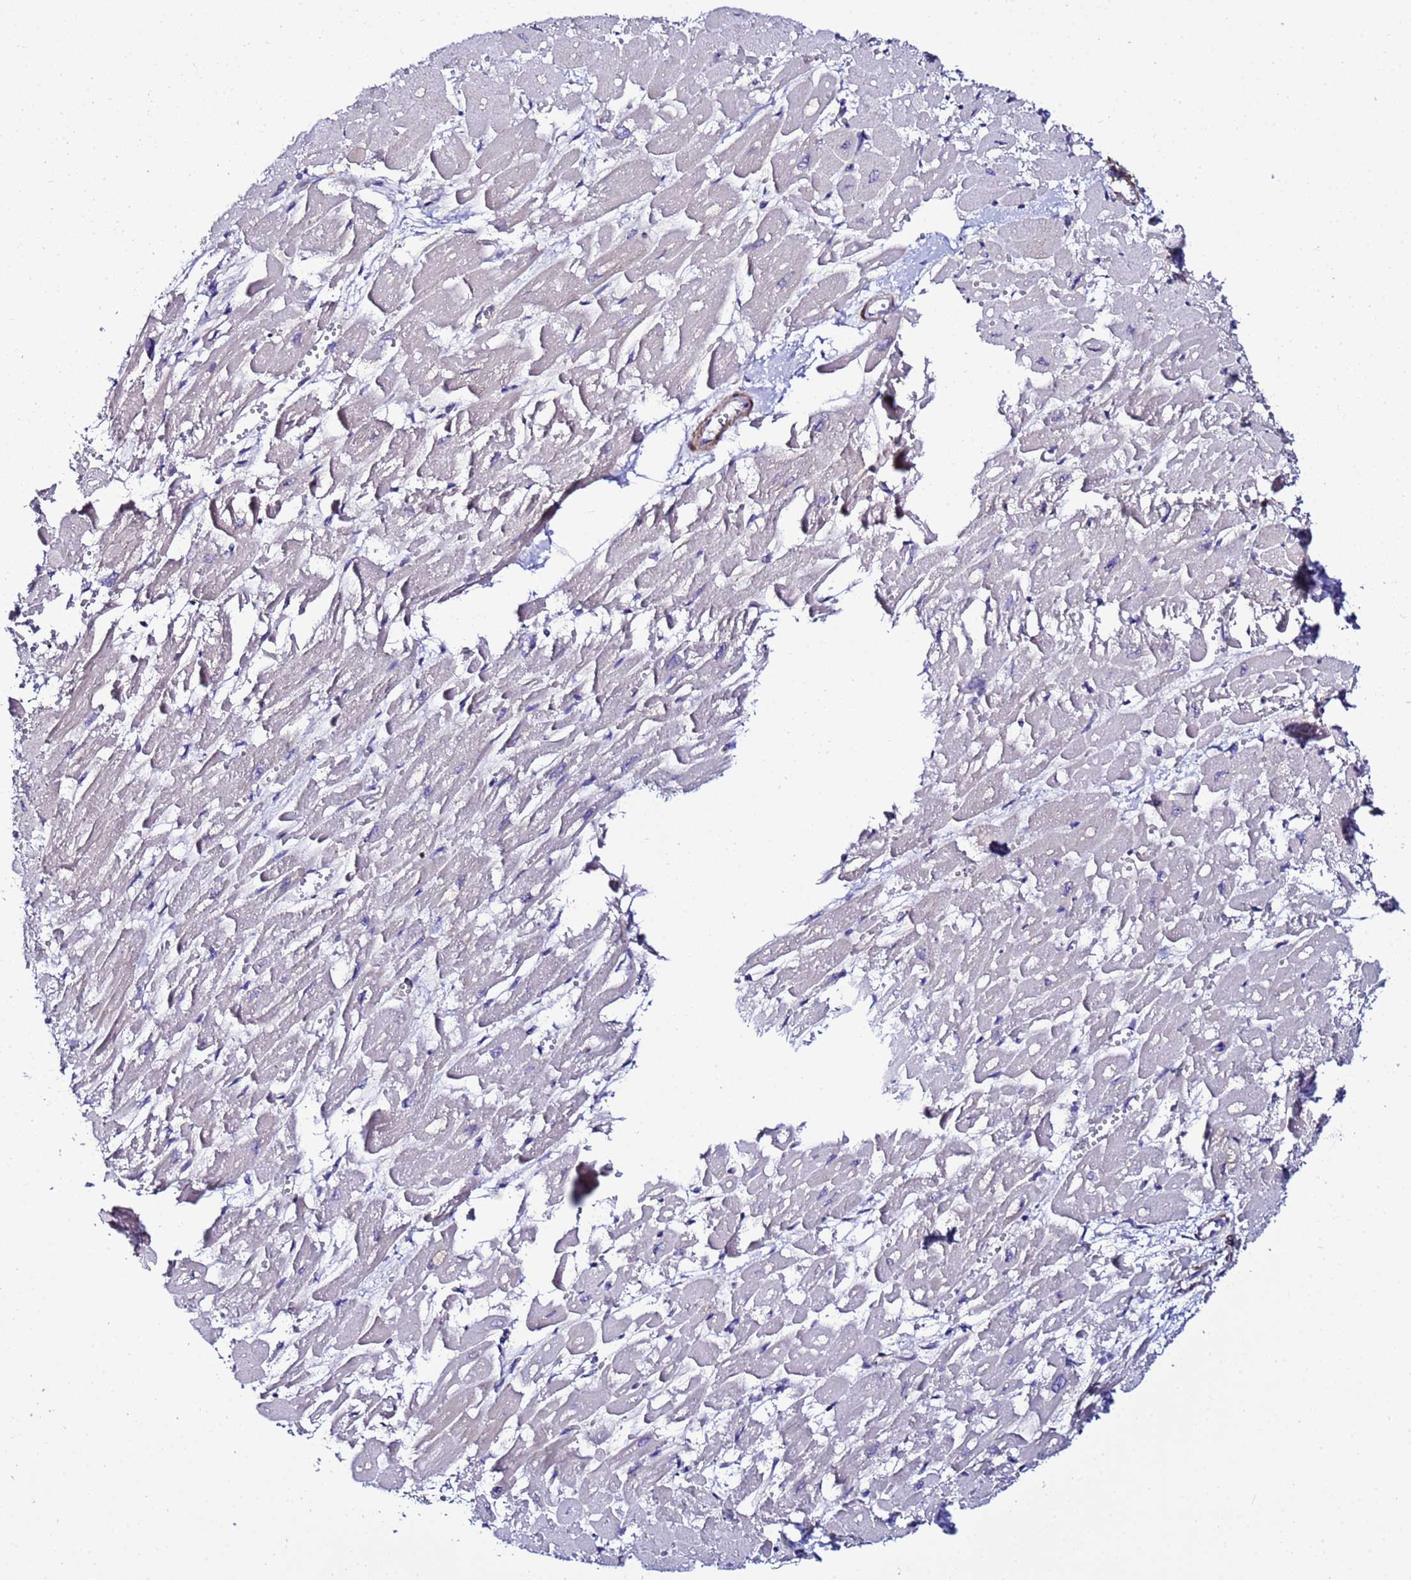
{"staining": {"intensity": "weak", "quantity": "<25%", "location": "cytoplasmic/membranous"}, "tissue": "heart muscle", "cell_type": "Cardiomyocytes", "image_type": "normal", "snomed": [{"axis": "morphology", "description": "Normal tissue, NOS"}, {"axis": "topography", "description": "Heart"}], "caption": "High power microscopy micrograph of an IHC image of benign heart muscle, revealing no significant expression in cardiomyocytes.", "gene": "JRKL", "patient": {"sex": "male", "age": 54}}